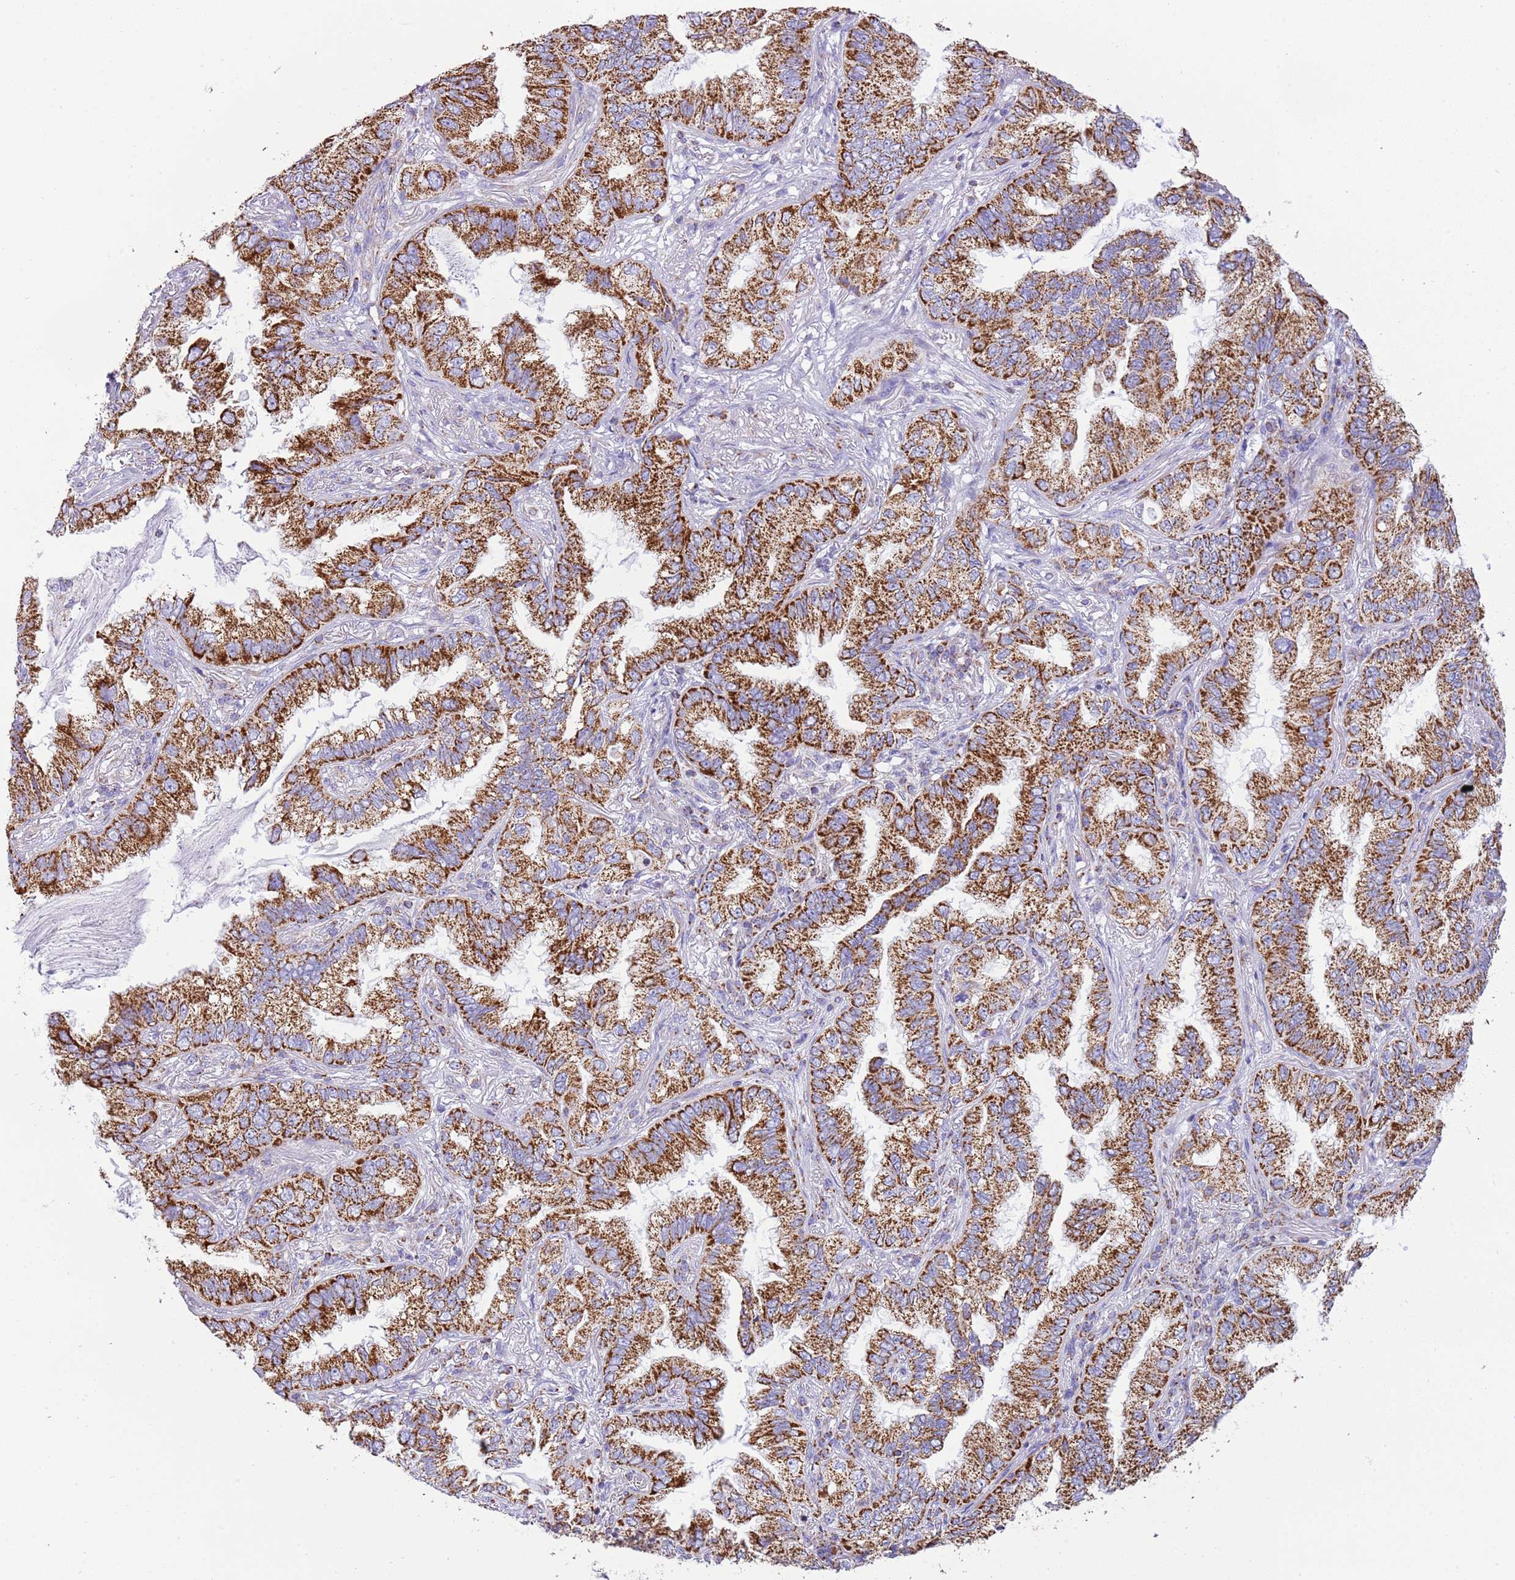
{"staining": {"intensity": "strong", "quantity": ">75%", "location": "cytoplasmic/membranous"}, "tissue": "lung cancer", "cell_type": "Tumor cells", "image_type": "cancer", "snomed": [{"axis": "morphology", "description": "Adenocarcinoma, NOS"}, {"axis": "topography", "description": "Lung"}], "caption": "The photomicrograph shows a brown stain indicating the presence of a protein in the cytoplasmic/membranous of tumor cells in adenocarcinoma (lung).", "gene": "SUCLG2", "patient": {"sex": "female", "age": 69}}